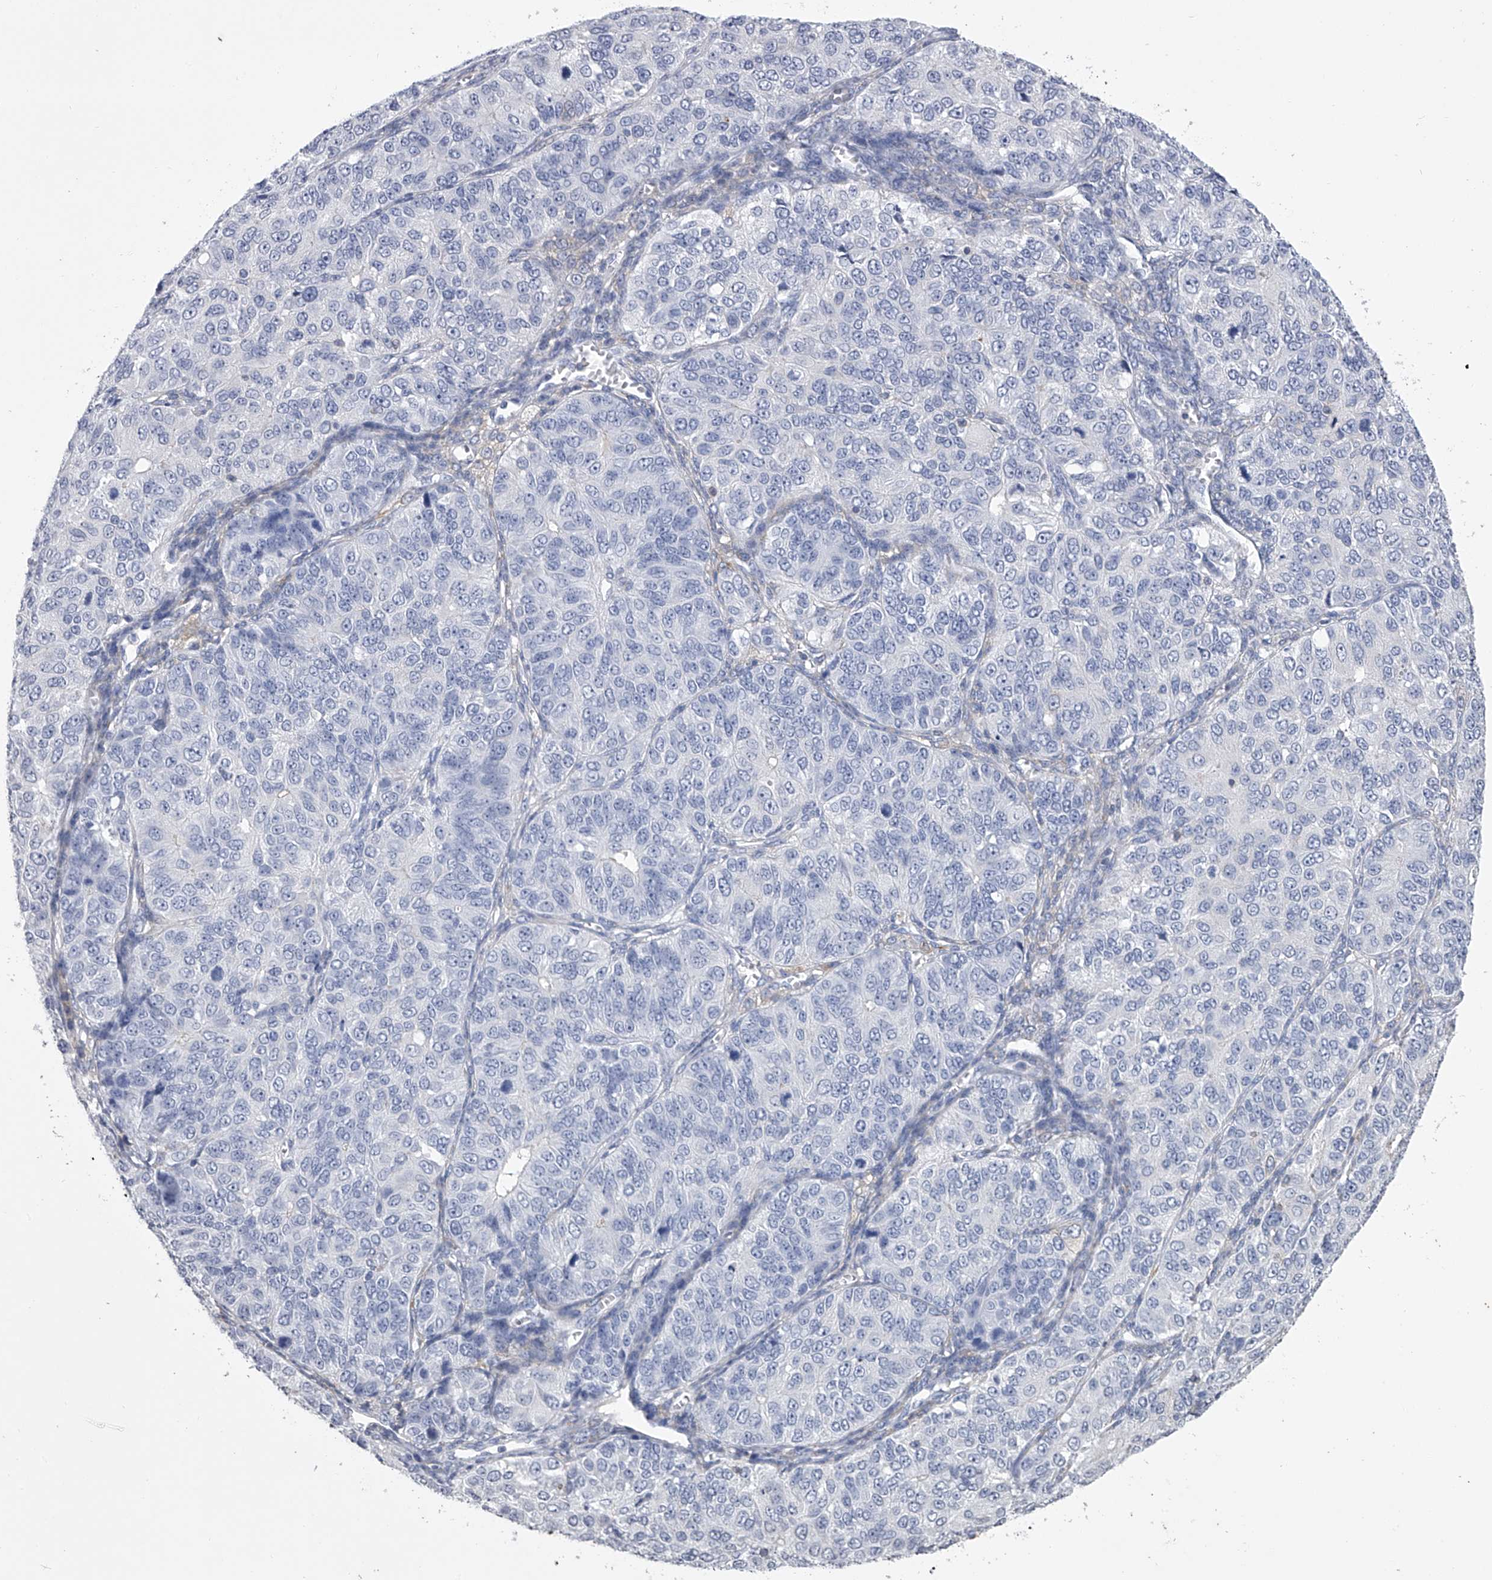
{"staining": {"intensity": "negative", "quantity": "none", "location": "none"}, "tissue": "ovarian cancer", "cell_type": "Tumor cells", "image_type": "cancer", "snomed": [{"axis": "morphology", "description": "Carcinoma, endometroid"}, {"axis": "topography", "description": "Ovary"}], "caption": "This is a histopathology image of IHC staining of ovarian cancer, which shows no staining in tumor cells.", "gene": "TASP1", "patient": {"sex": "female", "age": 51}}